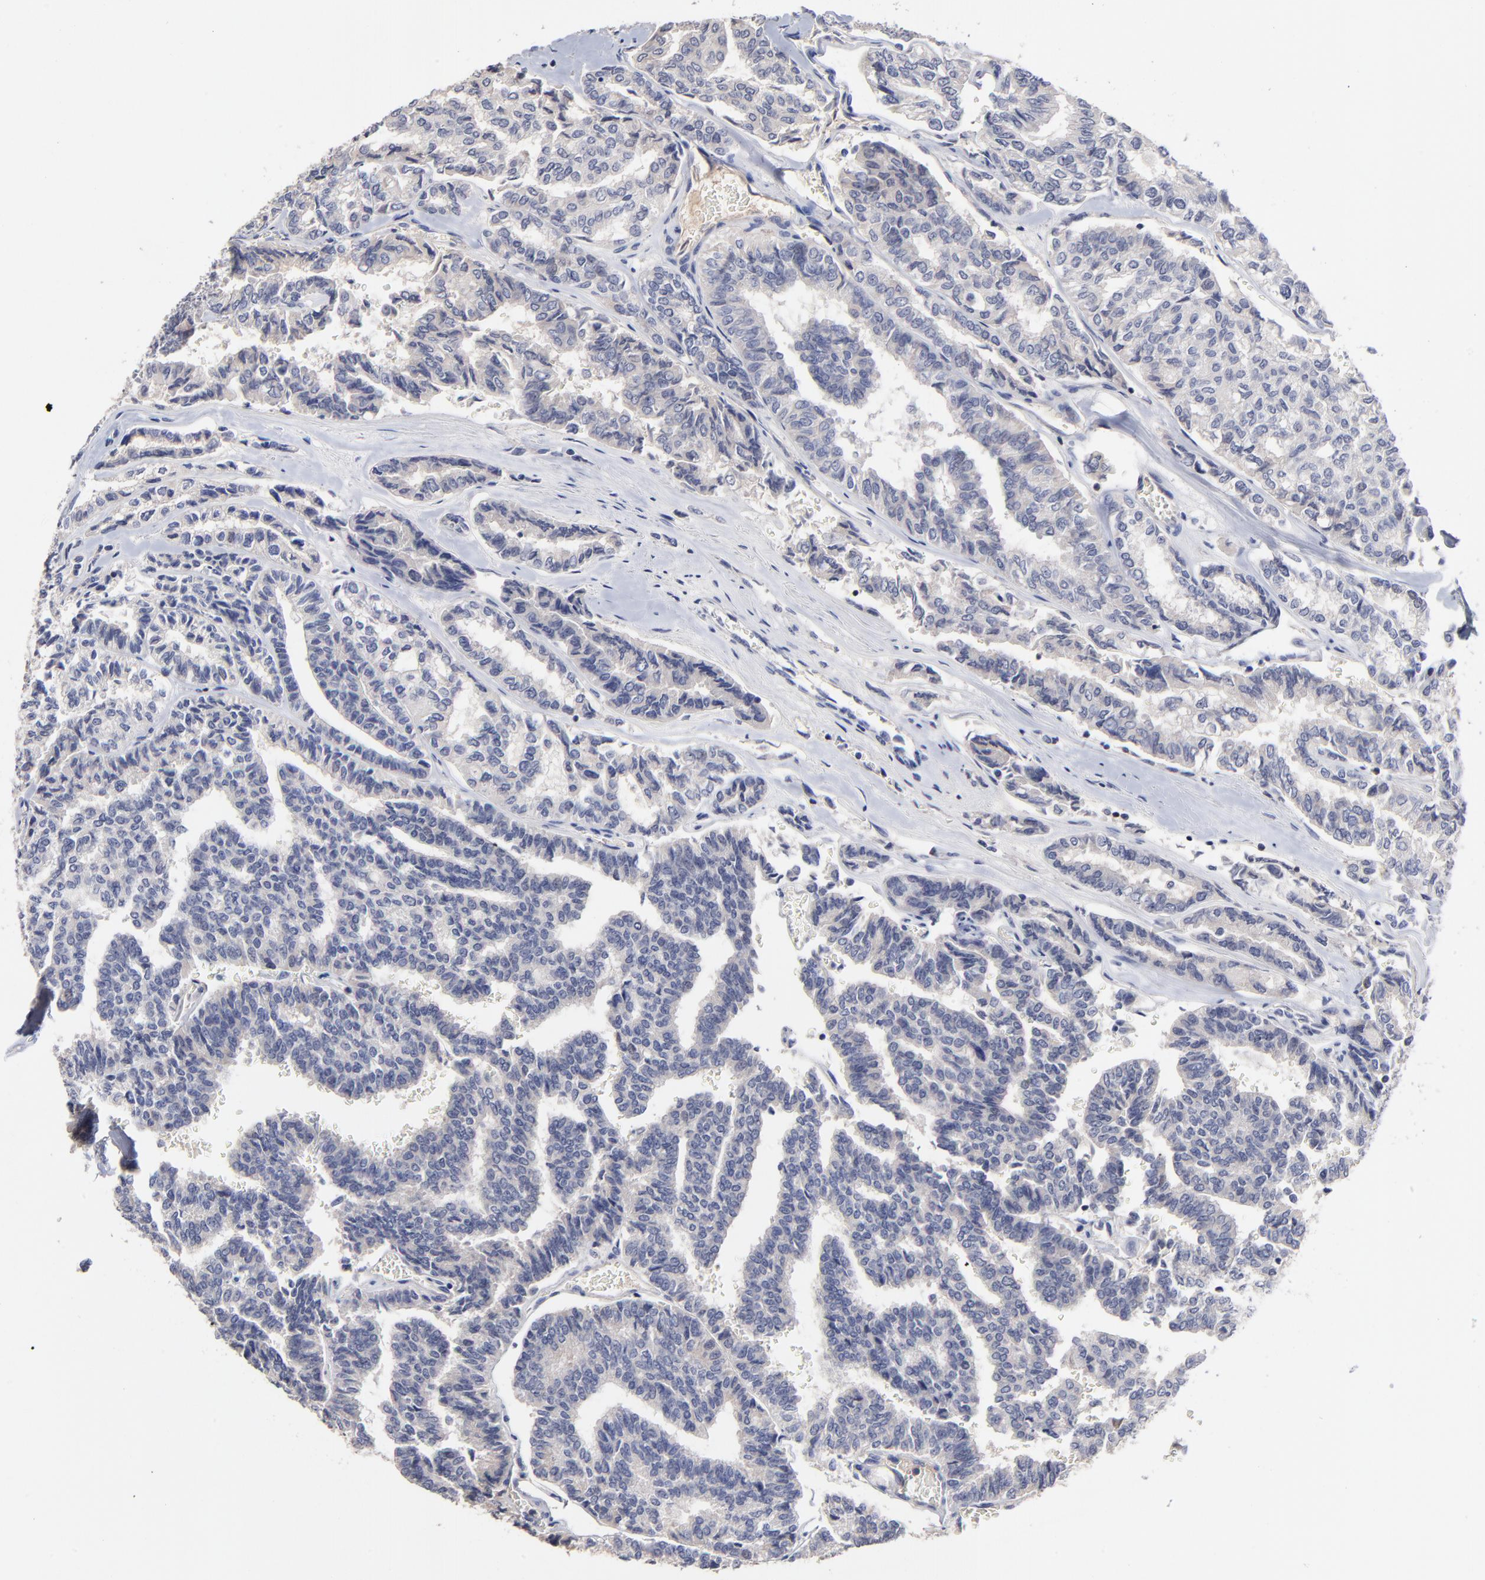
{"staining": {"intensity": "negative", "quantity": "none", "location": "none"}, "tissue": "thyroid cancer", "cell_type": "Tumor cells", "image_type": "cancer", "snomed": [{"axis": "morphology", "description": "Papillary adenocarcinoma, NOS"}, {"axis": "topography", "description": "Thyroid gland"}], "caption": "Image shows no protein expression in tumor cells of thyroid papillary adenocarcinoma tissue. The staining is performed using DAB (3,3'-diaminobenzidine) brown chromogen with nuclei counter-stained in using hematoxylin.", "gene": "TRAT1", "patient": {"sex": "female", "age": 35}}